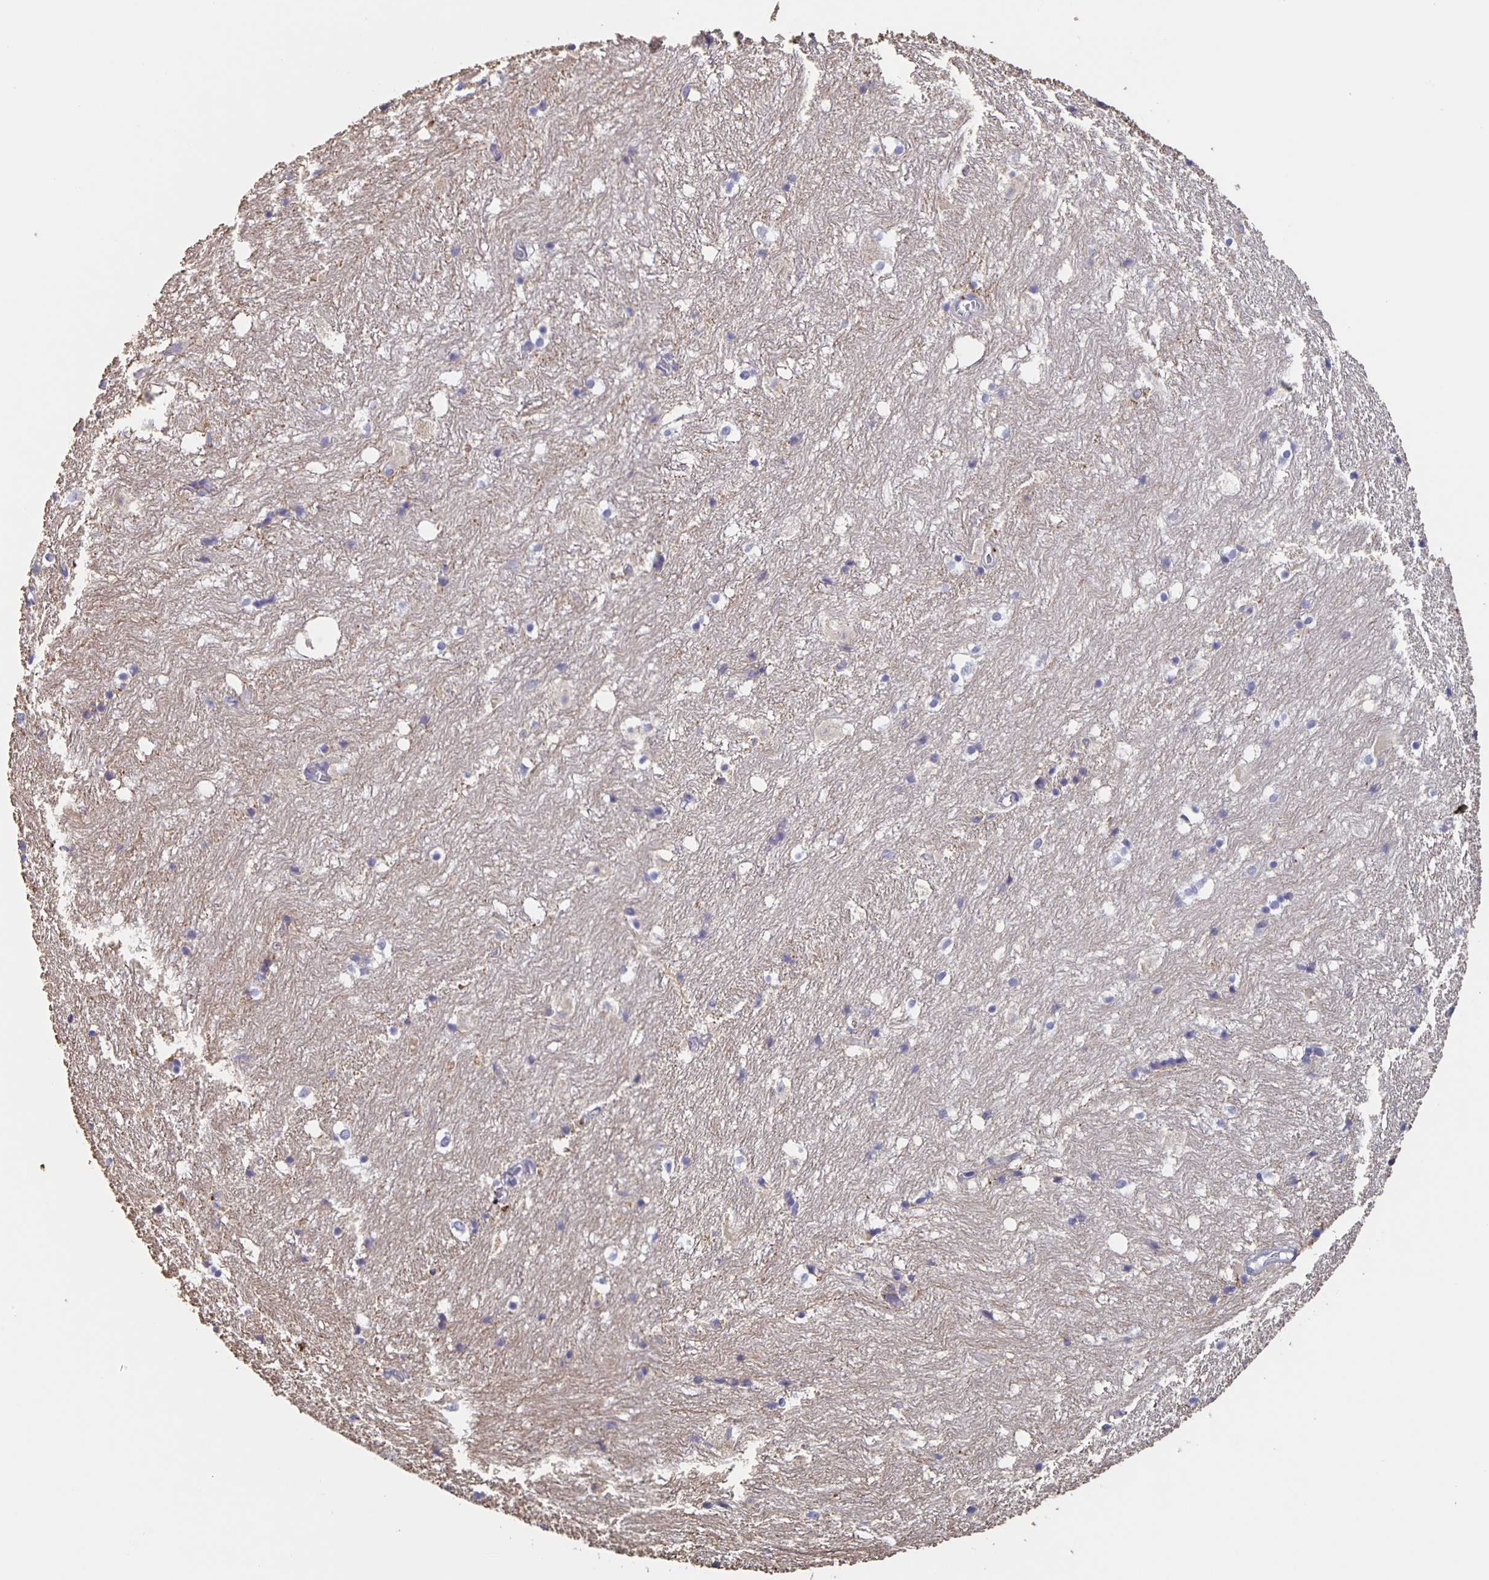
{"staining": {"intensity": "negative", "quantity": "none", "location": "none"}, "tissue": "hippocampus", "cell_type": "Glial cells", "image_type": "normal", "snomed": [{"axis": "morphology", "description": "Normal tissue, NOS"}, {"axis": "topography", "description": "Hippocampus"}], "caption": "Glial cells show no significant protein expression in benign hippocampus. (Immunohistochemistry (ihc), brightfield microscopy, high magnification).", "gene": "CACNA2D2", "patient": {"sex": "female", "age": 52}}